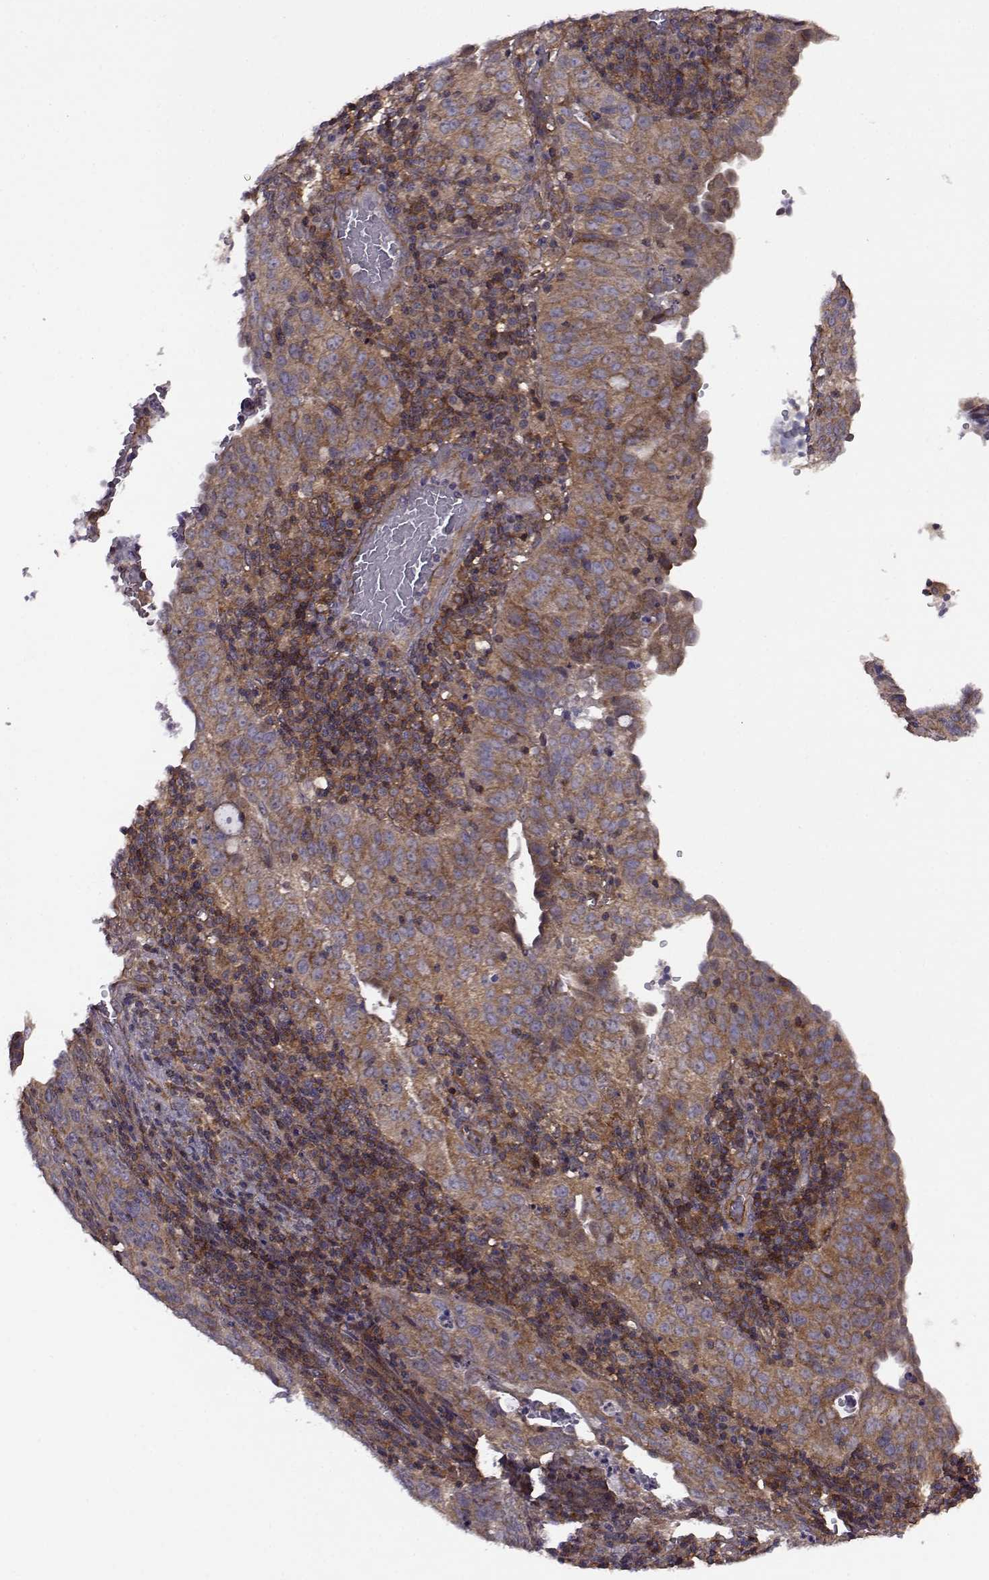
{"staining": {"intensity": "moderate", "quantity": ">75%", "location": "cytoplasmic/membranous"}, "tissue": "cervical cancer", "cell_type": "Tumor cells", "image_type": "cancer", "snomed": [{"axis": "morphology", "description": "Squamous cell carcinoma, NOS"}, {"axis": "topography", "description": "Cervix"}], "caption": "Immunohistochemistry (IHC) of human squamous cell carcinoma (cervical) reveals medium levels of moderate cytoplasmic/membranous expression in approximately >75% of tumor cells. (DAB = brown stain, brightfield microscopy at high magnification).", "gene": "URI1", "patient": {"sex": "female", "age": 39}}